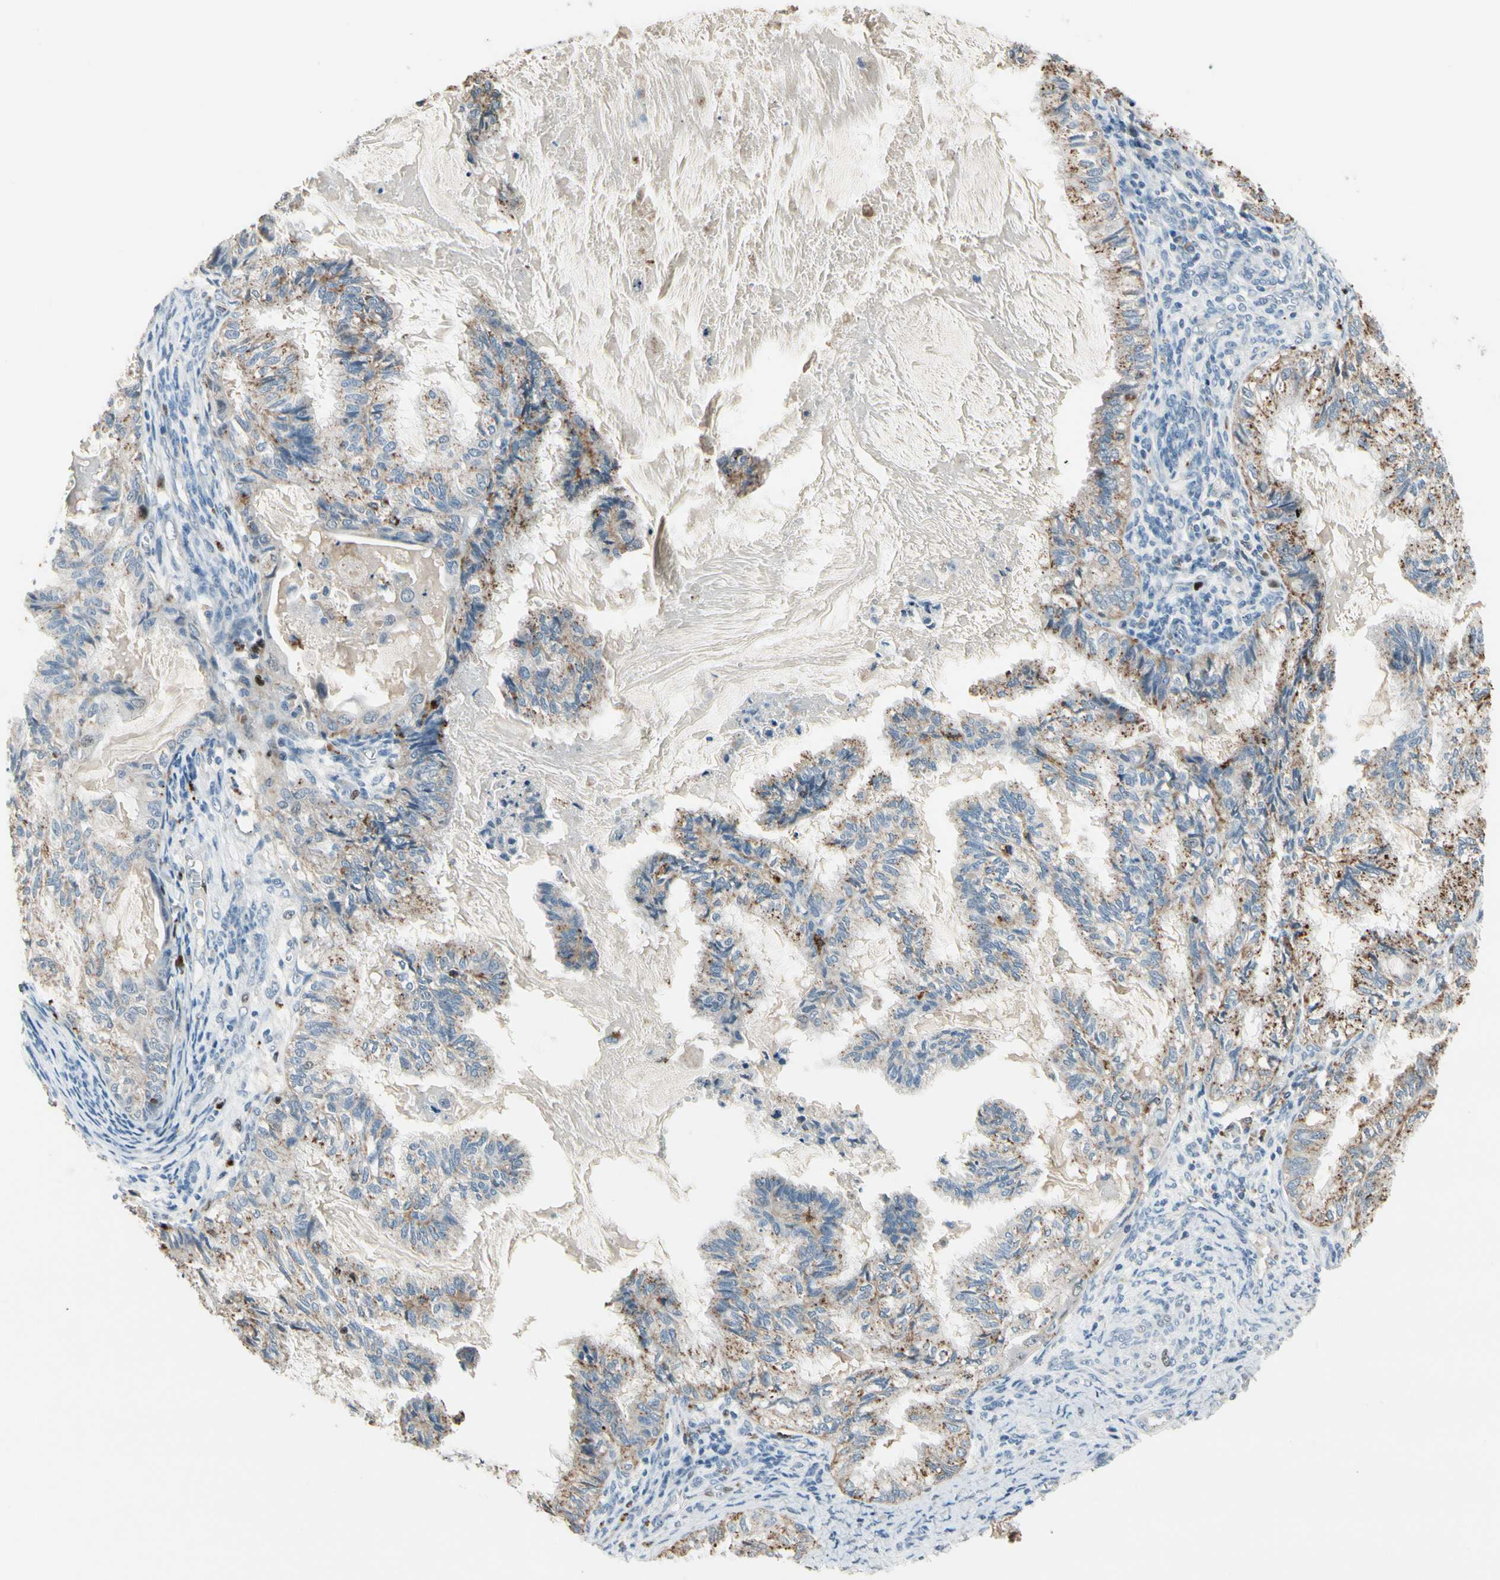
{"staining": {"intensity": "moderate", "quantity": "25%-75%", "location": "cytoplasmic/membranous"}, "tissue": "cervical cancer", "cell_type": "Tumor cells", "image_type": "cancer", "snomed": [{"axis": "morphology", "description": "Normal tissue, NOS"}, {"axis": "morphology", "description": "Adenocarcinoma, NOS"}, {"axis": "topography", "description": "Cervix"}, {"axis": "topography", "description": "Endometrium"}], "caption": "DAB (3,3'-diaminobenzidine) immunohistochemical staining of human cervical cancer (adenocarcinoma) exhibits moderate cytoplasmic/membranous protein staining in approximately 25%-75% of tumor cells. (DAB = brown stain, brightfield microscopy at high magnification).", "gene": "ZKSCAN4", "patient": {"sex": "female", "age": 86}}